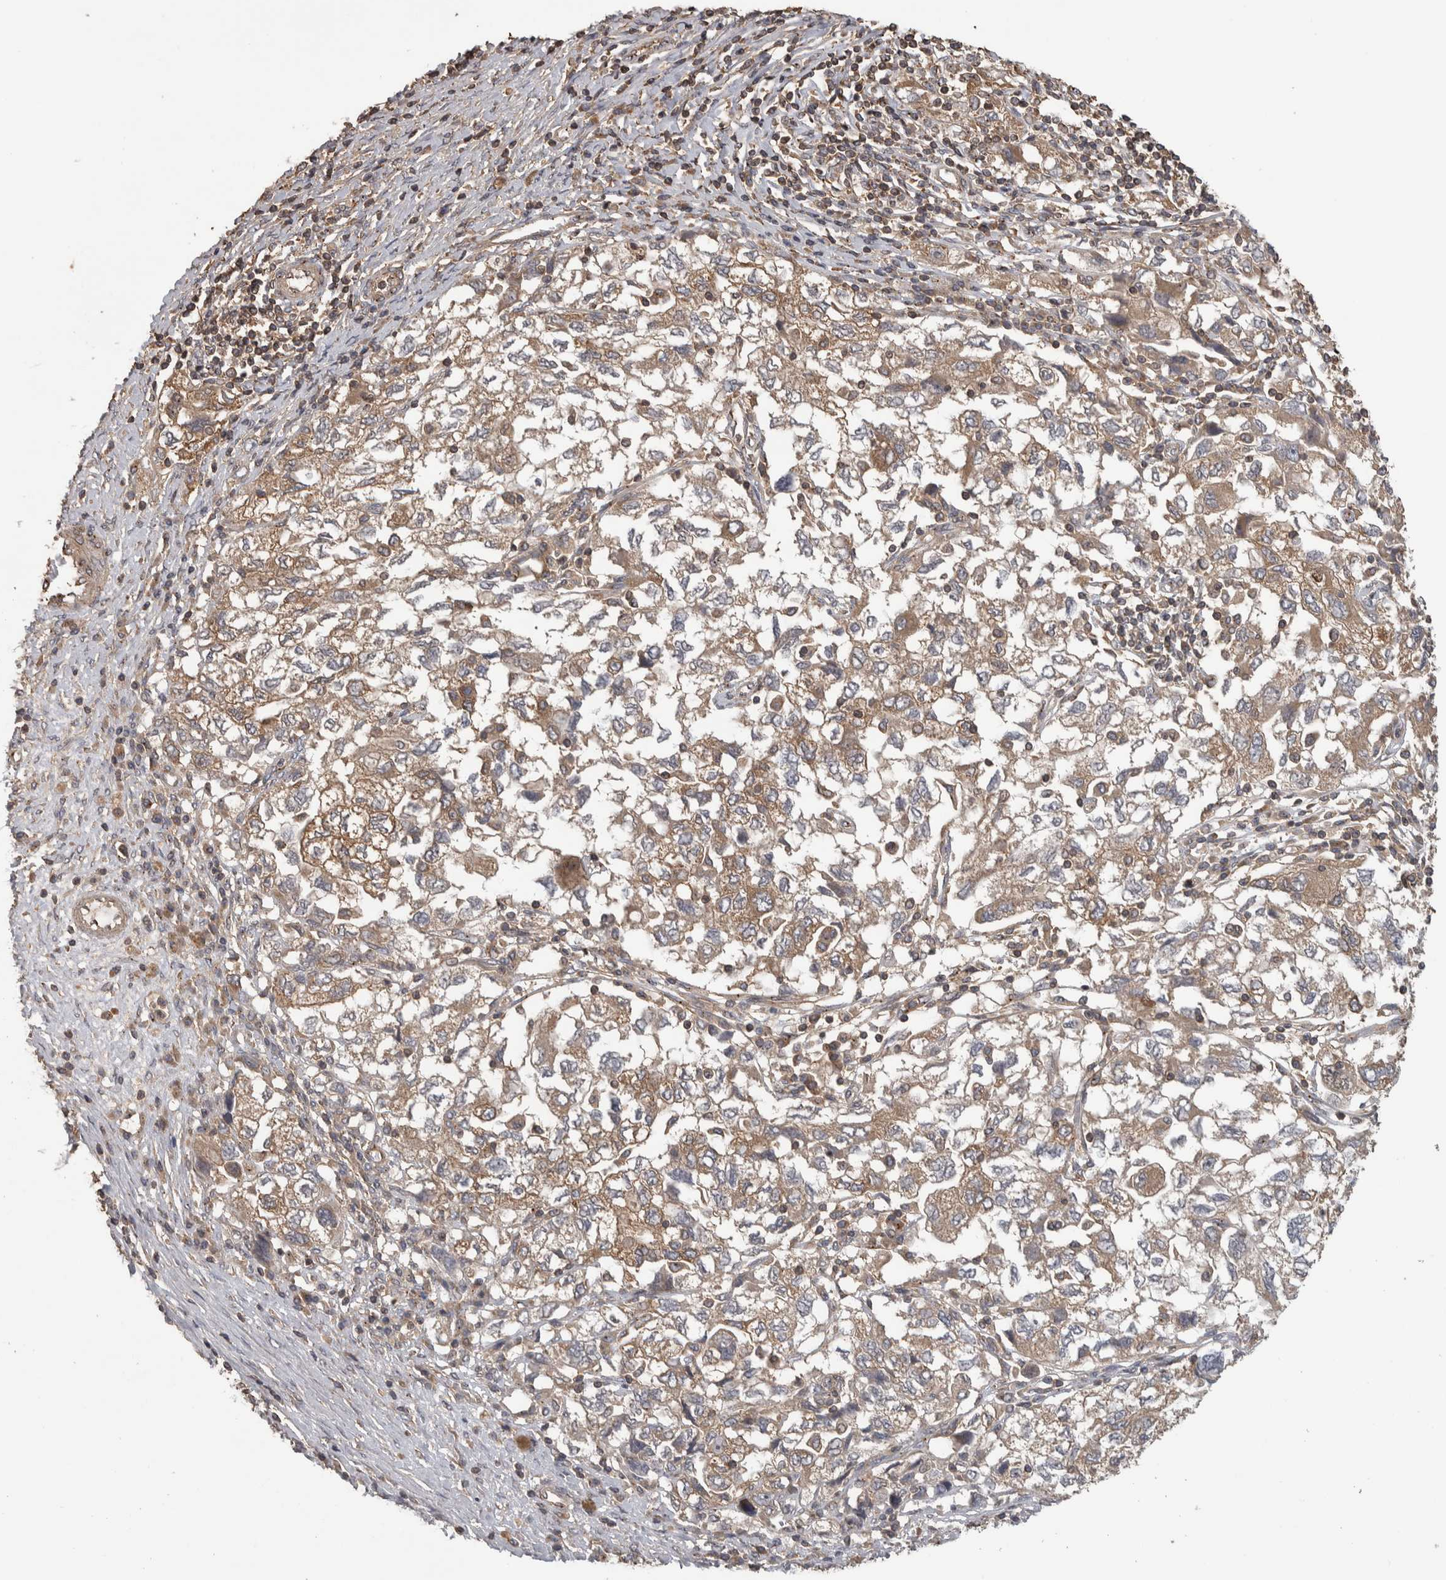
{"staining": {"intensity": "moderate", "quantity": ">75%", "location": "cytoplasmic/membranous"}, "tissue": "ovarian cancer", "cell_type": "Tumor cells", "image_type": "cancer", "snomed": [{"axis": "morphology", "description": "Carcinoma, NOS"}, {"axis": "morphology", "description": "Cystadenocarcinoma, serous, NOS"}, {"axis": "topography", "description": "Ovary"}], "caption": "IHC micrograph of ovarian cancer stained for a protein (brown), which exhibits medium levels of moderate cytoplasmic/membranous expression in about >75% of tumor cells.", "gene": "IFRD1", "patient": {"sex": "female", "age": 69}}